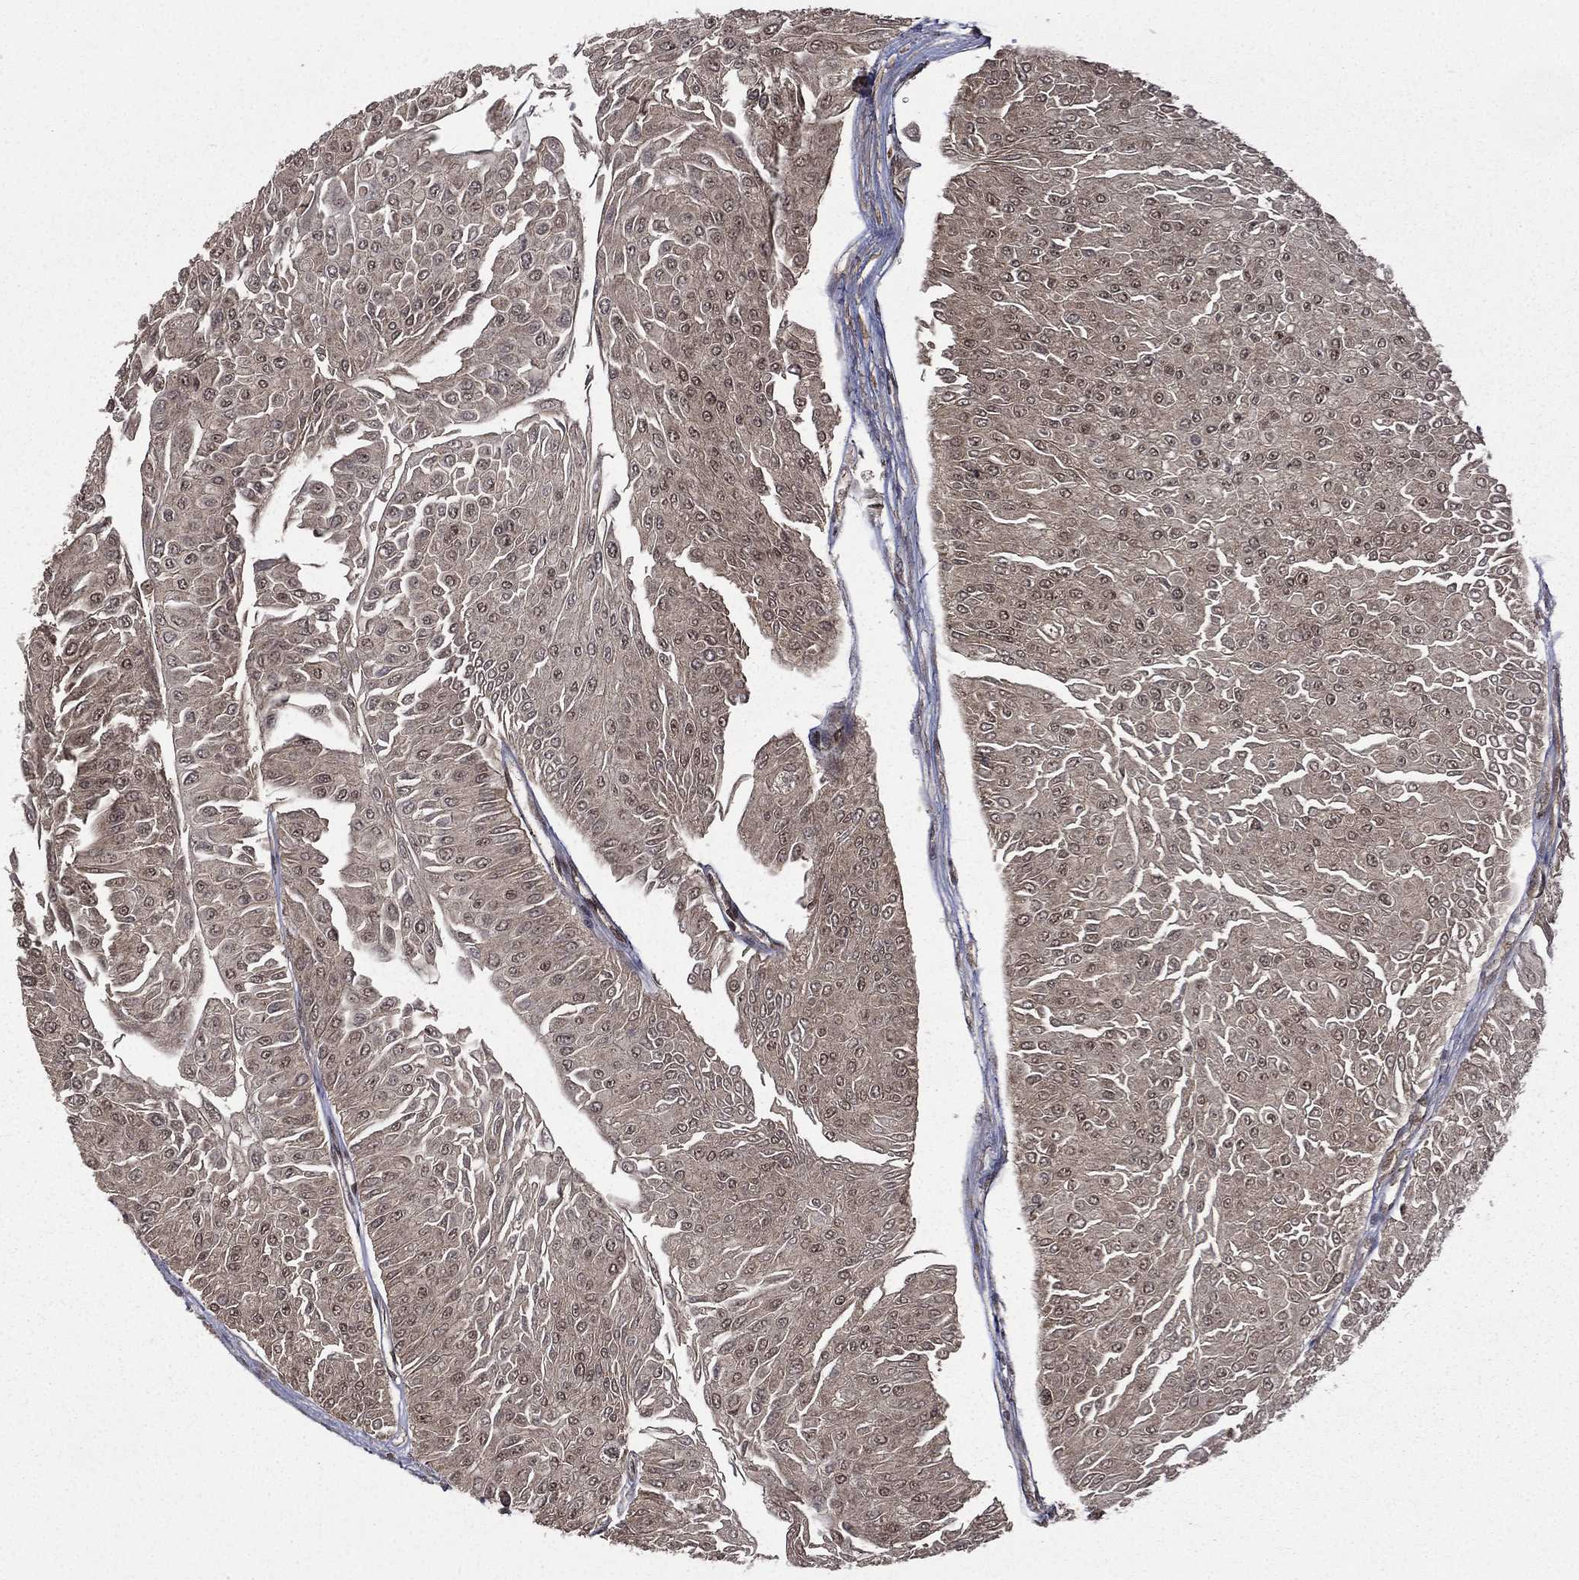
{"staining": {"intensity": "weak", "quantity": ">75%", "location": "cytoplasmic/membranous,nuclear"}, "tissue": "urothelial cancer", "cell_type": "Tumor cells", "image_type": "cancer", "snomed": [{"axis": "morphology", "description": "Urothelial carcinoma, Low grade"}, {"axis": "topography", "description": "Urinary bladder"}], "caption": "Human urothelial cancer stained for a protein (brown) demonstrates weak cytoplasmic/membranous and nuclear positive expression in about >75% of tumor cells.", "gene": "JMJD6", "patient": {"sex": "male", "age": 67}}